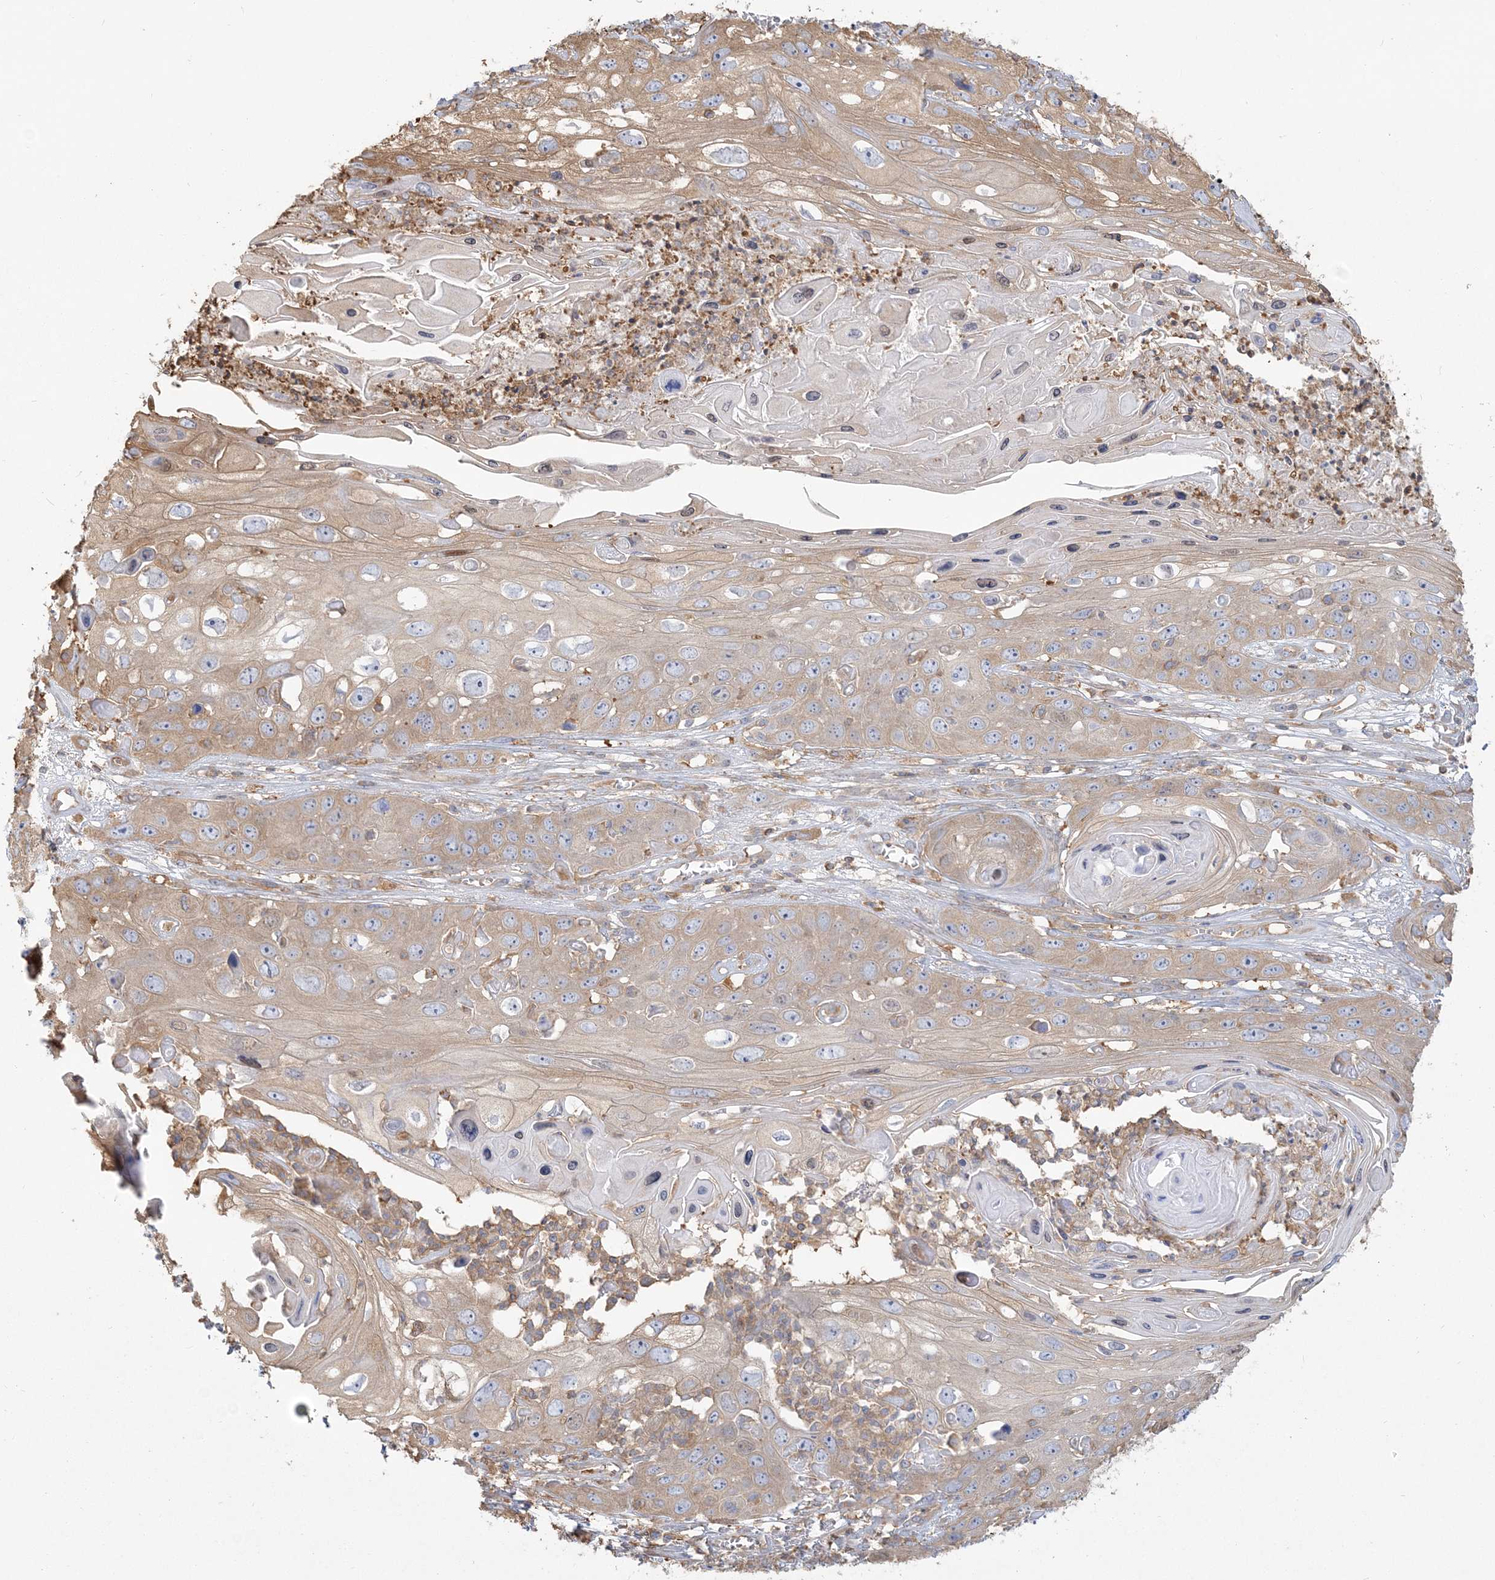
{"staining": {"intensity": "weak", "quantity": ">75%", "location": "cytoplasmic/membranous"}, "tissue": "skin cancer", "cell_type": "Tumor cells", "image_type": "cancer", "snomed": [{"axis": "morphology", "description": "Squamous cell carcinoma, NOS"}, {"axis": "topography", "description": "Skin"}], "caption": "Immunohistochemical staining of human skin cancer (squamous cell carcinoma) demonstrates low levels of weak cytoplasmic/membranous protein staining in approximately >75% of tumor cells.", "gene": "ANKS1A", "patient": {"sex": "male", "age": 55}}